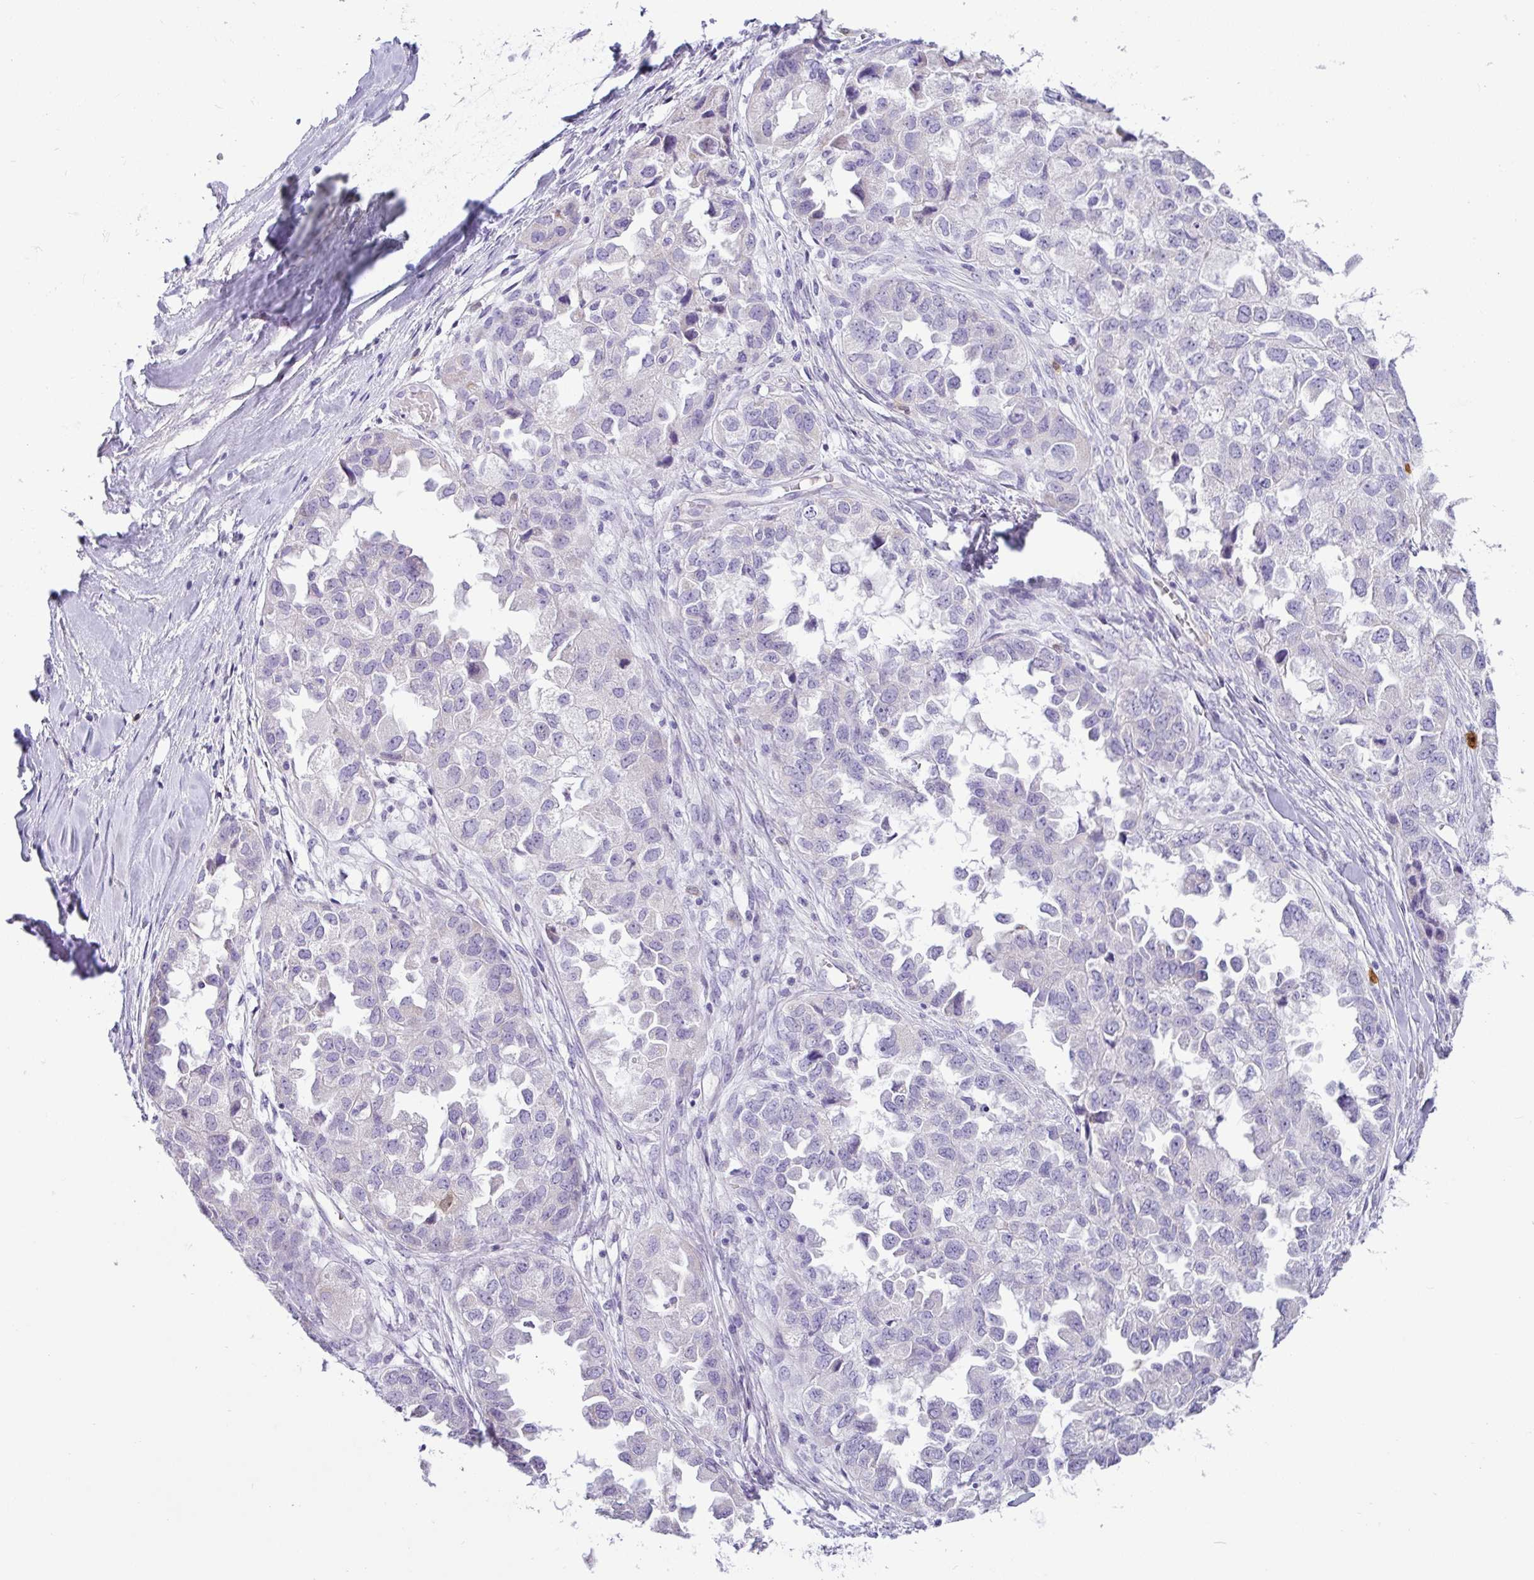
{"staining": {"intensity": "negative", "quantity": "none", "location": "none"}, "tissue": "ovarian cancer", "cell_type": "Tumor cells", "image_type": "cancer", "snomed": [{"axis": "morphology", "description": "Cystadenocarcinoma, serous, NOS"}, {"axis": "topography", "description": "Ovary"}], "caption": "This photomicrograph is of ovarian cancer stained with immunohistochemistry (IHC) to label a protein in brown with the nuclei are counter-stained blue. There is no staining in tumor cells.", "gene": "SH2D3C", "patient": {"sex": "female", "age": 84}}